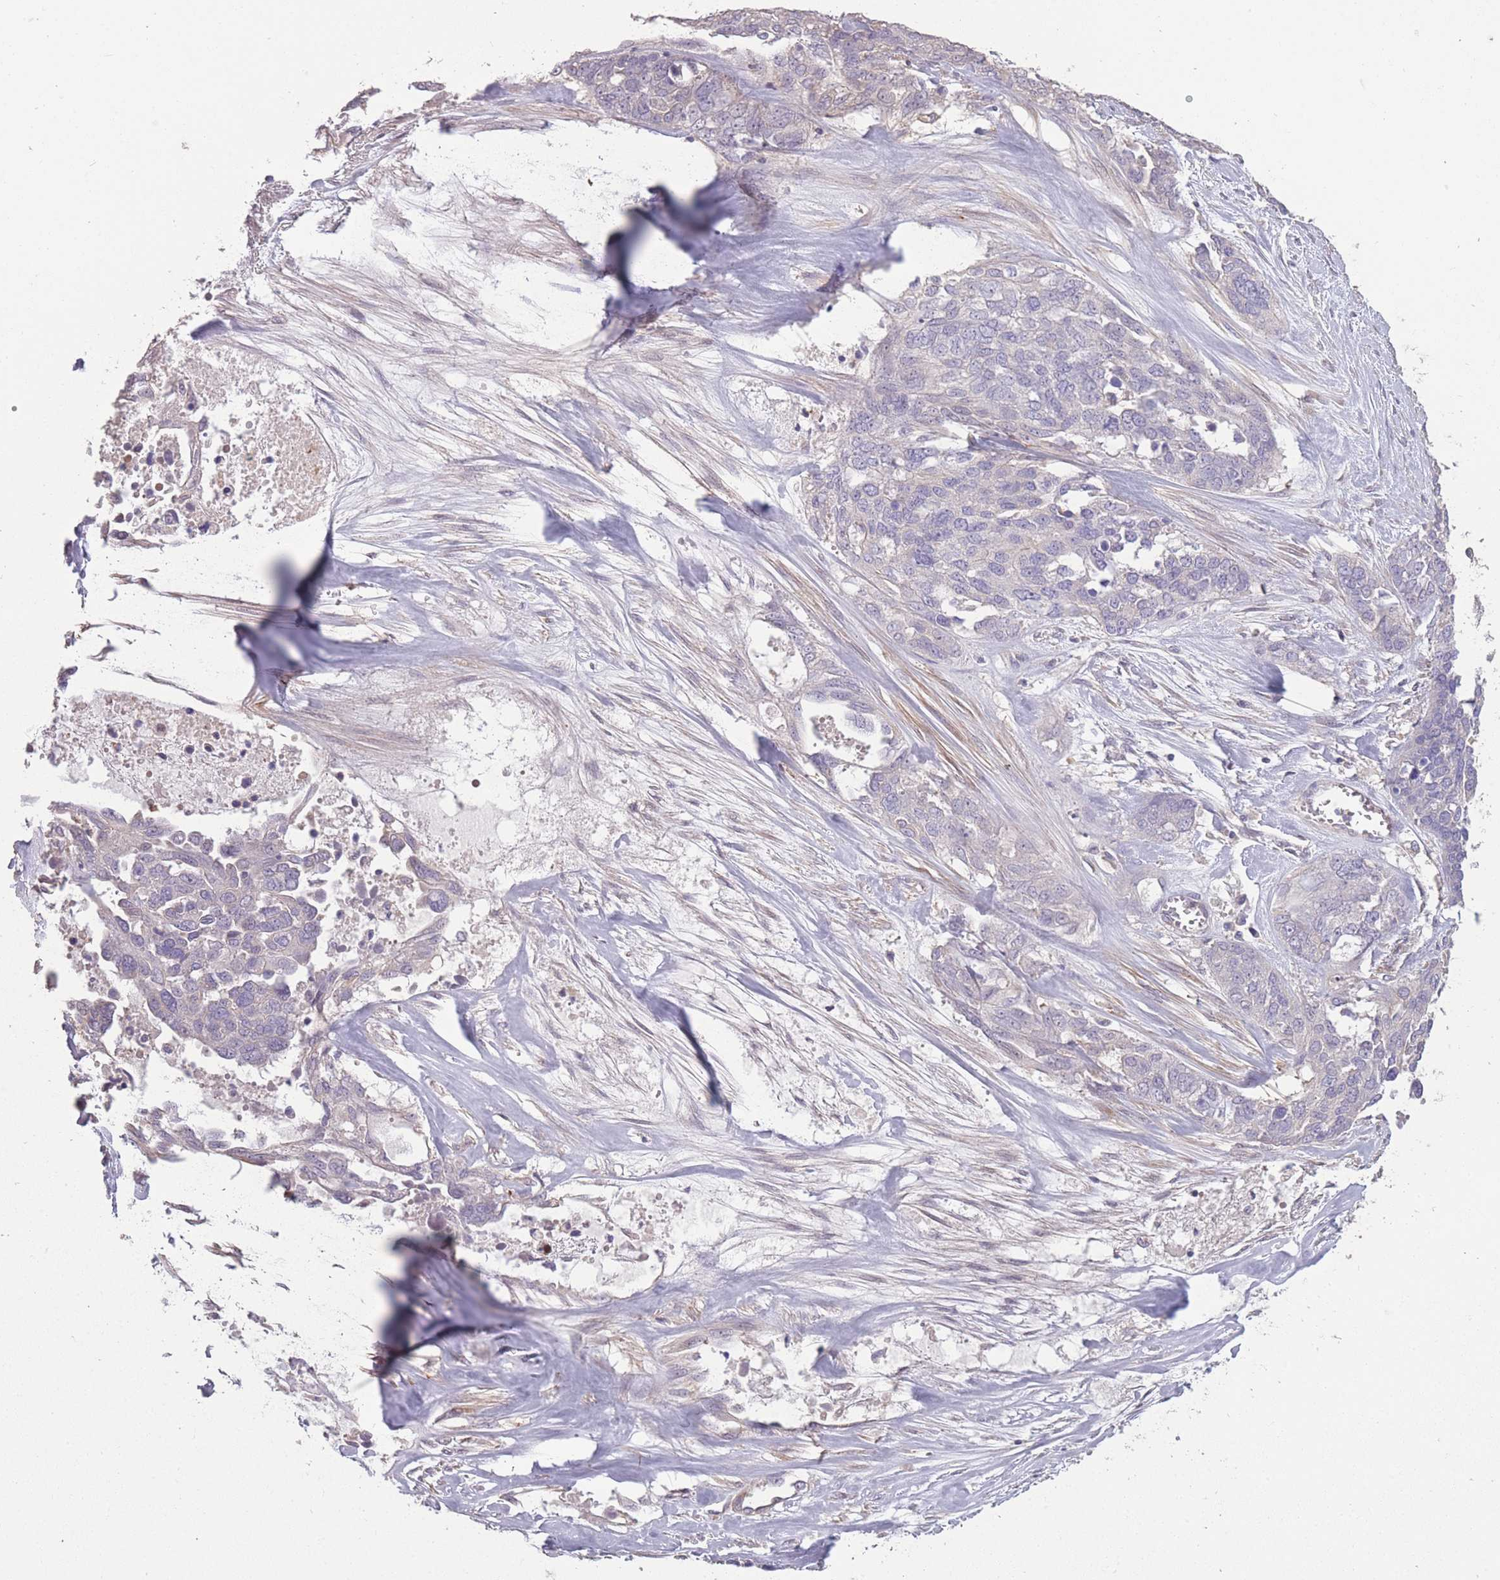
{"staining": {"intensity": "negative", "quantity": "none", "location": "none"}, "tissue": "ovarian cancer", "cell_type": "Tumor cells", "image_type": "cancer", "snomed": [{"axis": "morphology", "description": "Cystadenocarcinoma, serous, NOS"}, {"axis": "topography", "description": "Ovary"}], "caption": "DAB (3,3'-diaminobenzidine) immunohistochemical staining of human ovarian cancer (serous cystadenocarcinoma) shows no significant expression in tumor cells.", "gene": "RSPH10B", "patient": {"sex": "female", "age": 44}}